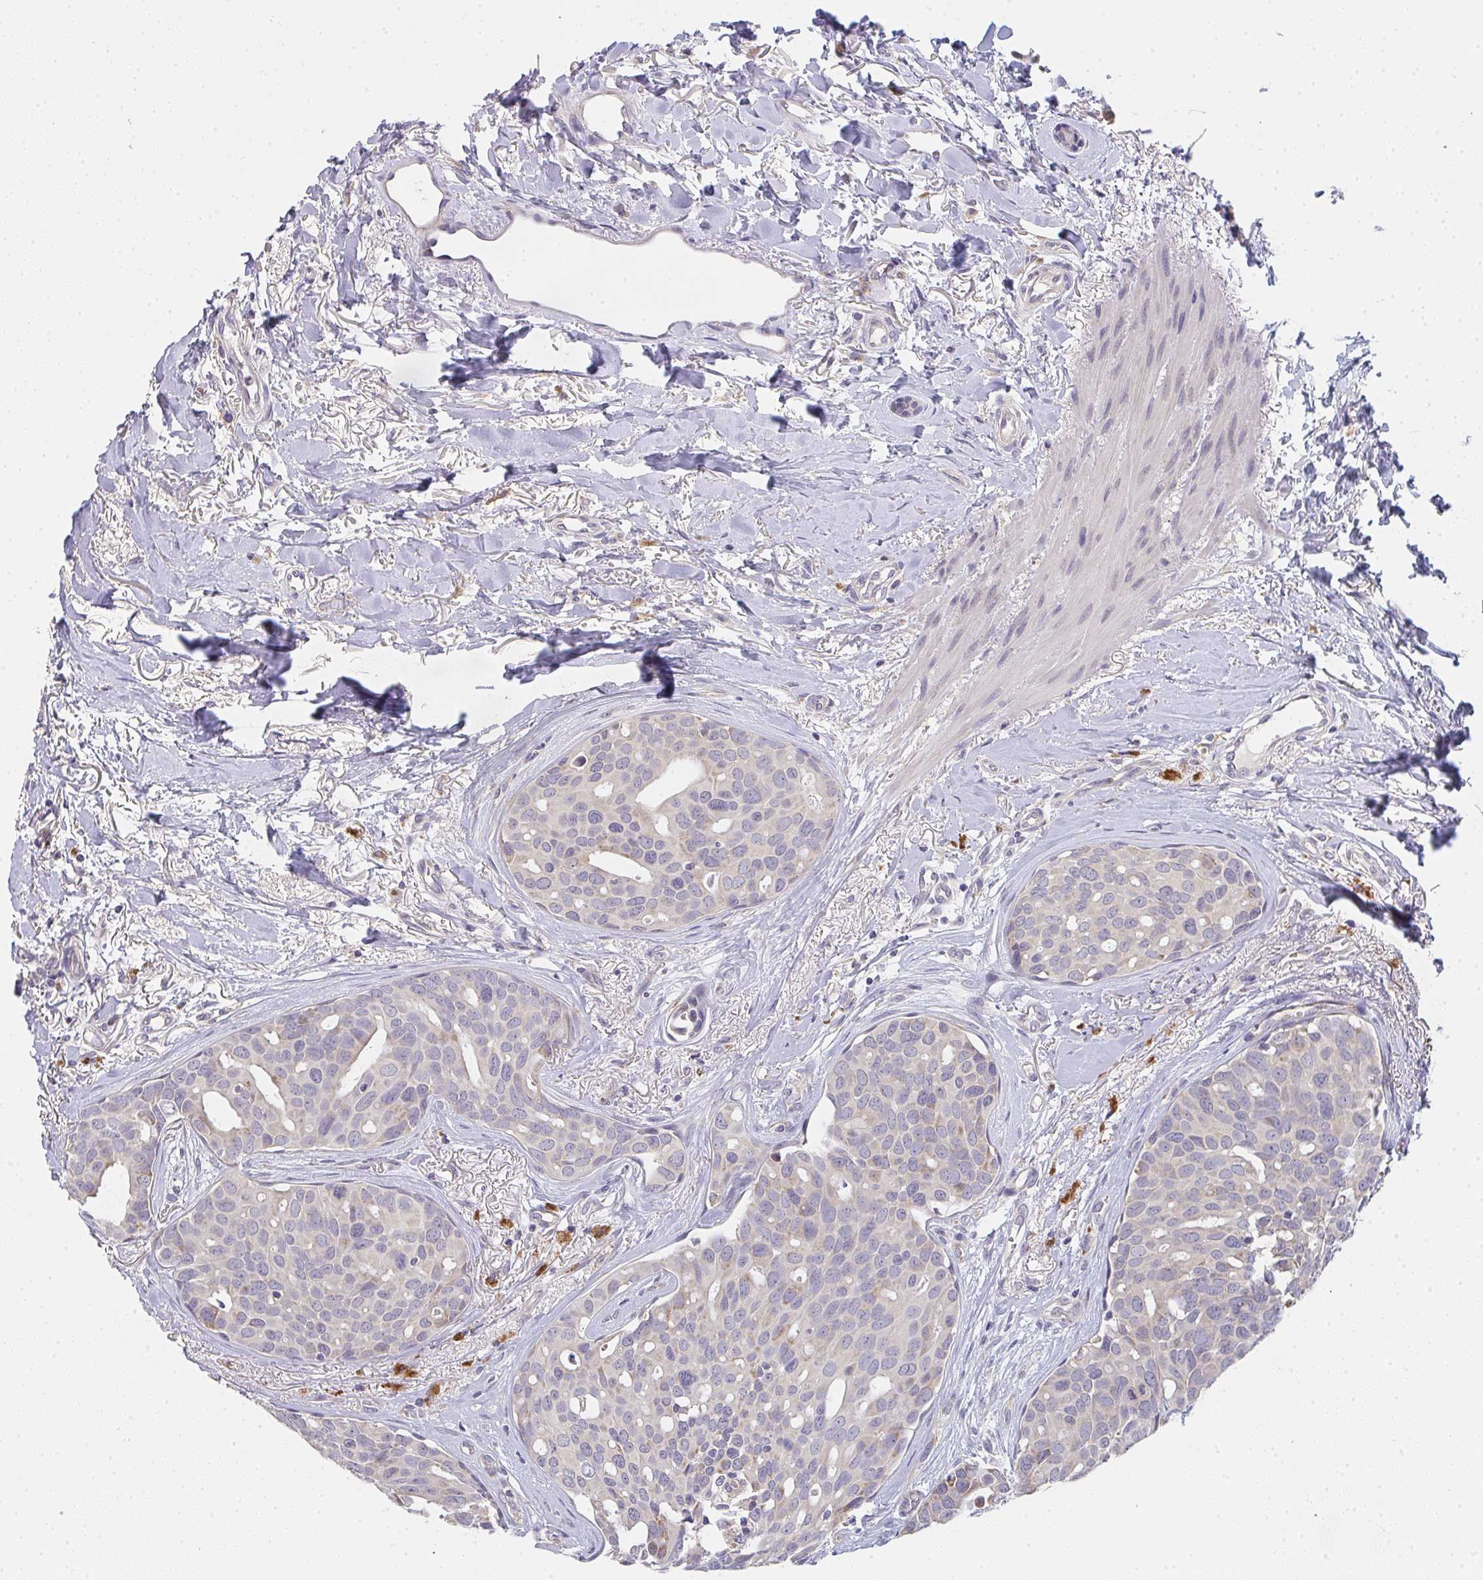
{"staining": {"intensity": "weak", "quantity": "<25%", "location": "cytoplasmic/membranous"}, "tissue": "breast cancer", "cell_type": "Tumor cells", "image_type": "cancer", "snomed": [{"axis": "morphology", "description": "Duct carcinoma"}, {"axis": "topography", "description": "Breast"}], "caption": "Immunohistochemistry histopathology image of infiltrating ductal carcinoma (breast) stained for a protein (brown), which demonstrates no expression in tumor cells.", "gene": "TMEM219", "patient": {"sex": "female", "age": 54}}